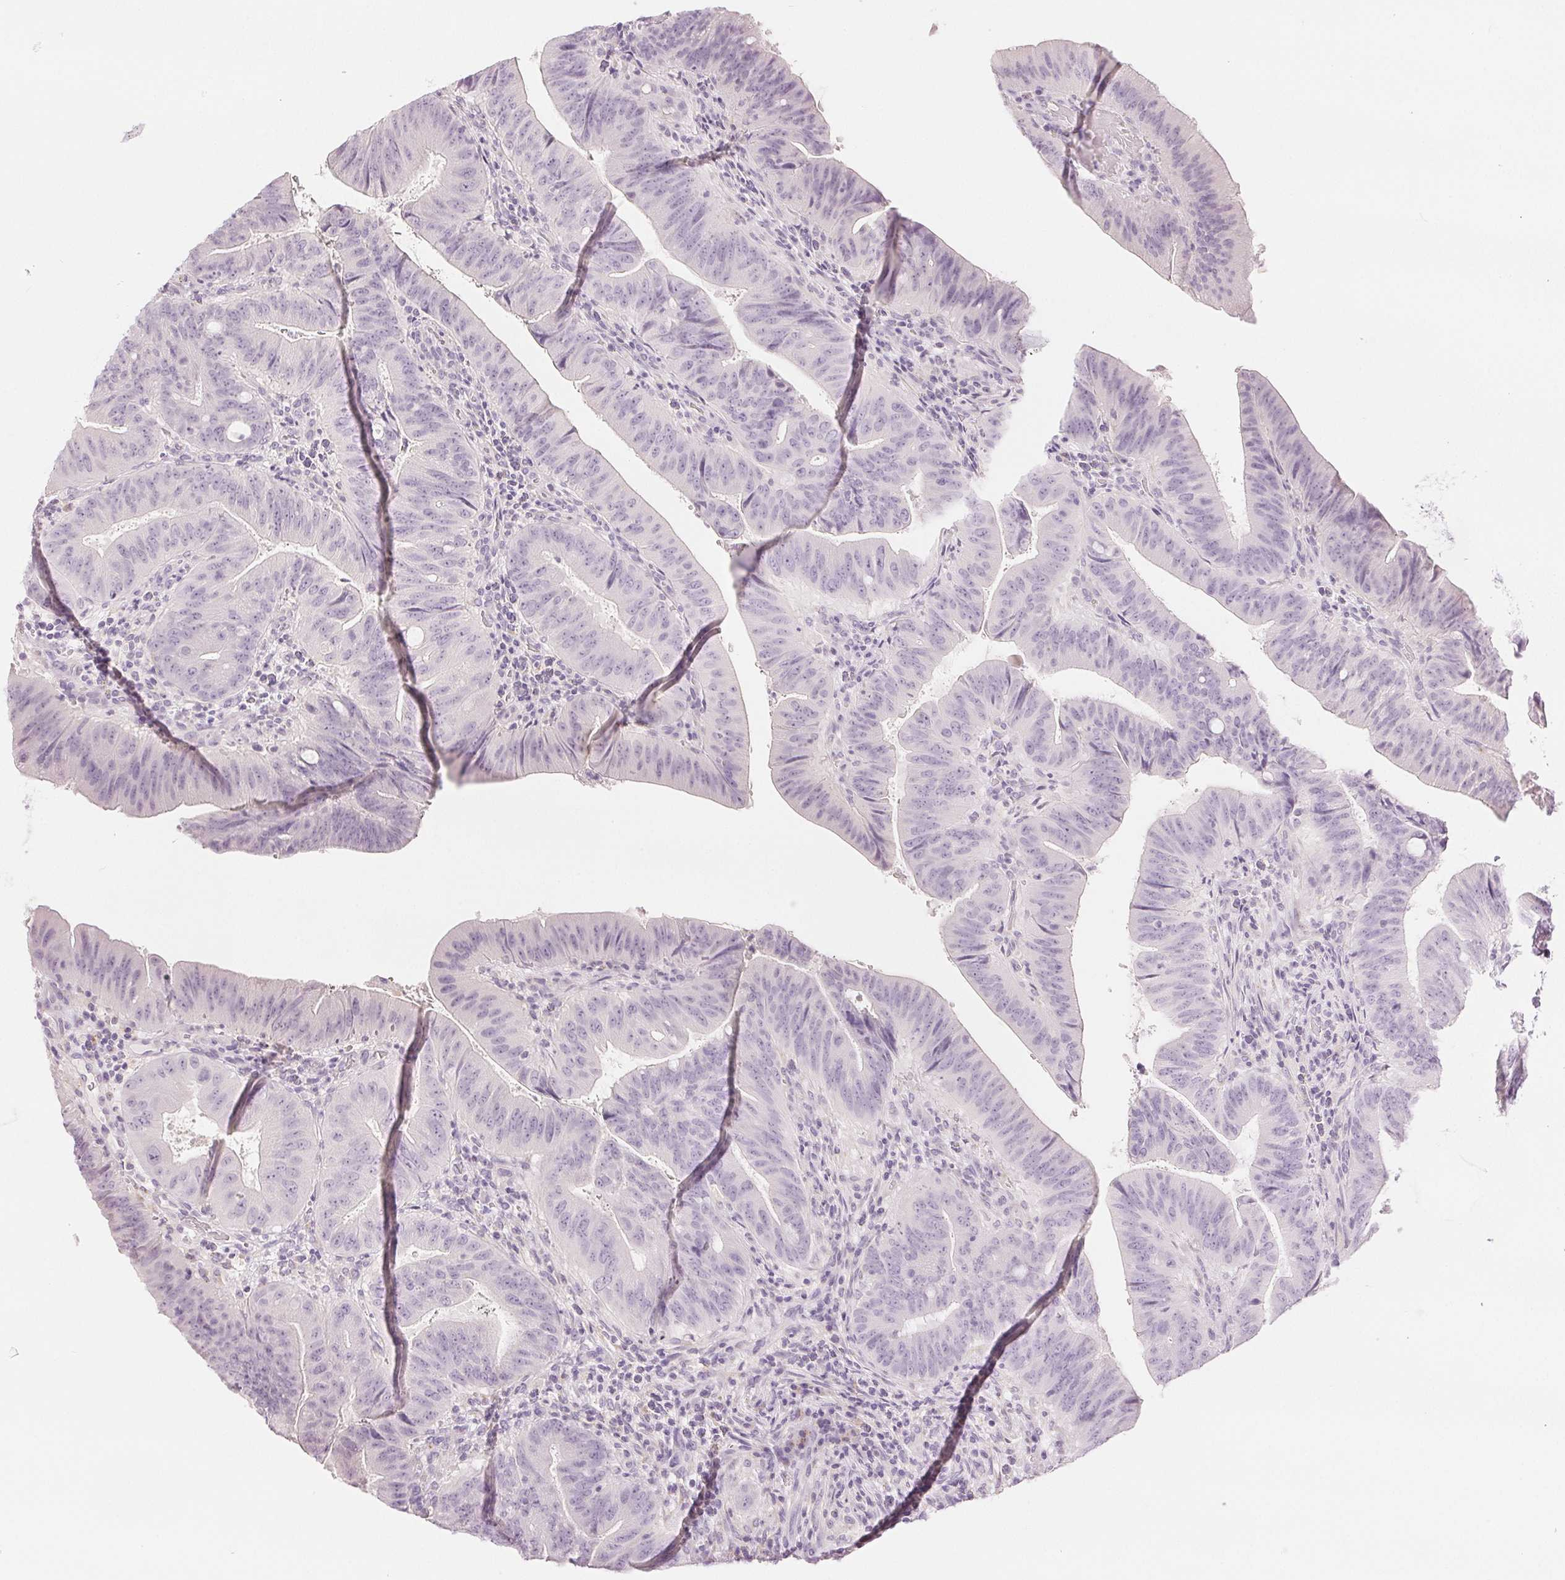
{"staining": {"intensity": "negative", "quantity": "none", "location": "none"}, "tissue": "colorectal cancer", "cell_type": "Tumor cells", "image_type": "cancer", "snomed": [{"axis": "morphology", "description": "Adenocarcinoma, NOS"}, {"axis": "topography", "description": "Colon"}], "caption": "Immunohistochemistry image of human colorectal cancer stained for a protein (brown), which displays no positivity in tumor cells.", "gene": "SLC5A2", "patient": {"sex": "female", "age": 43}}